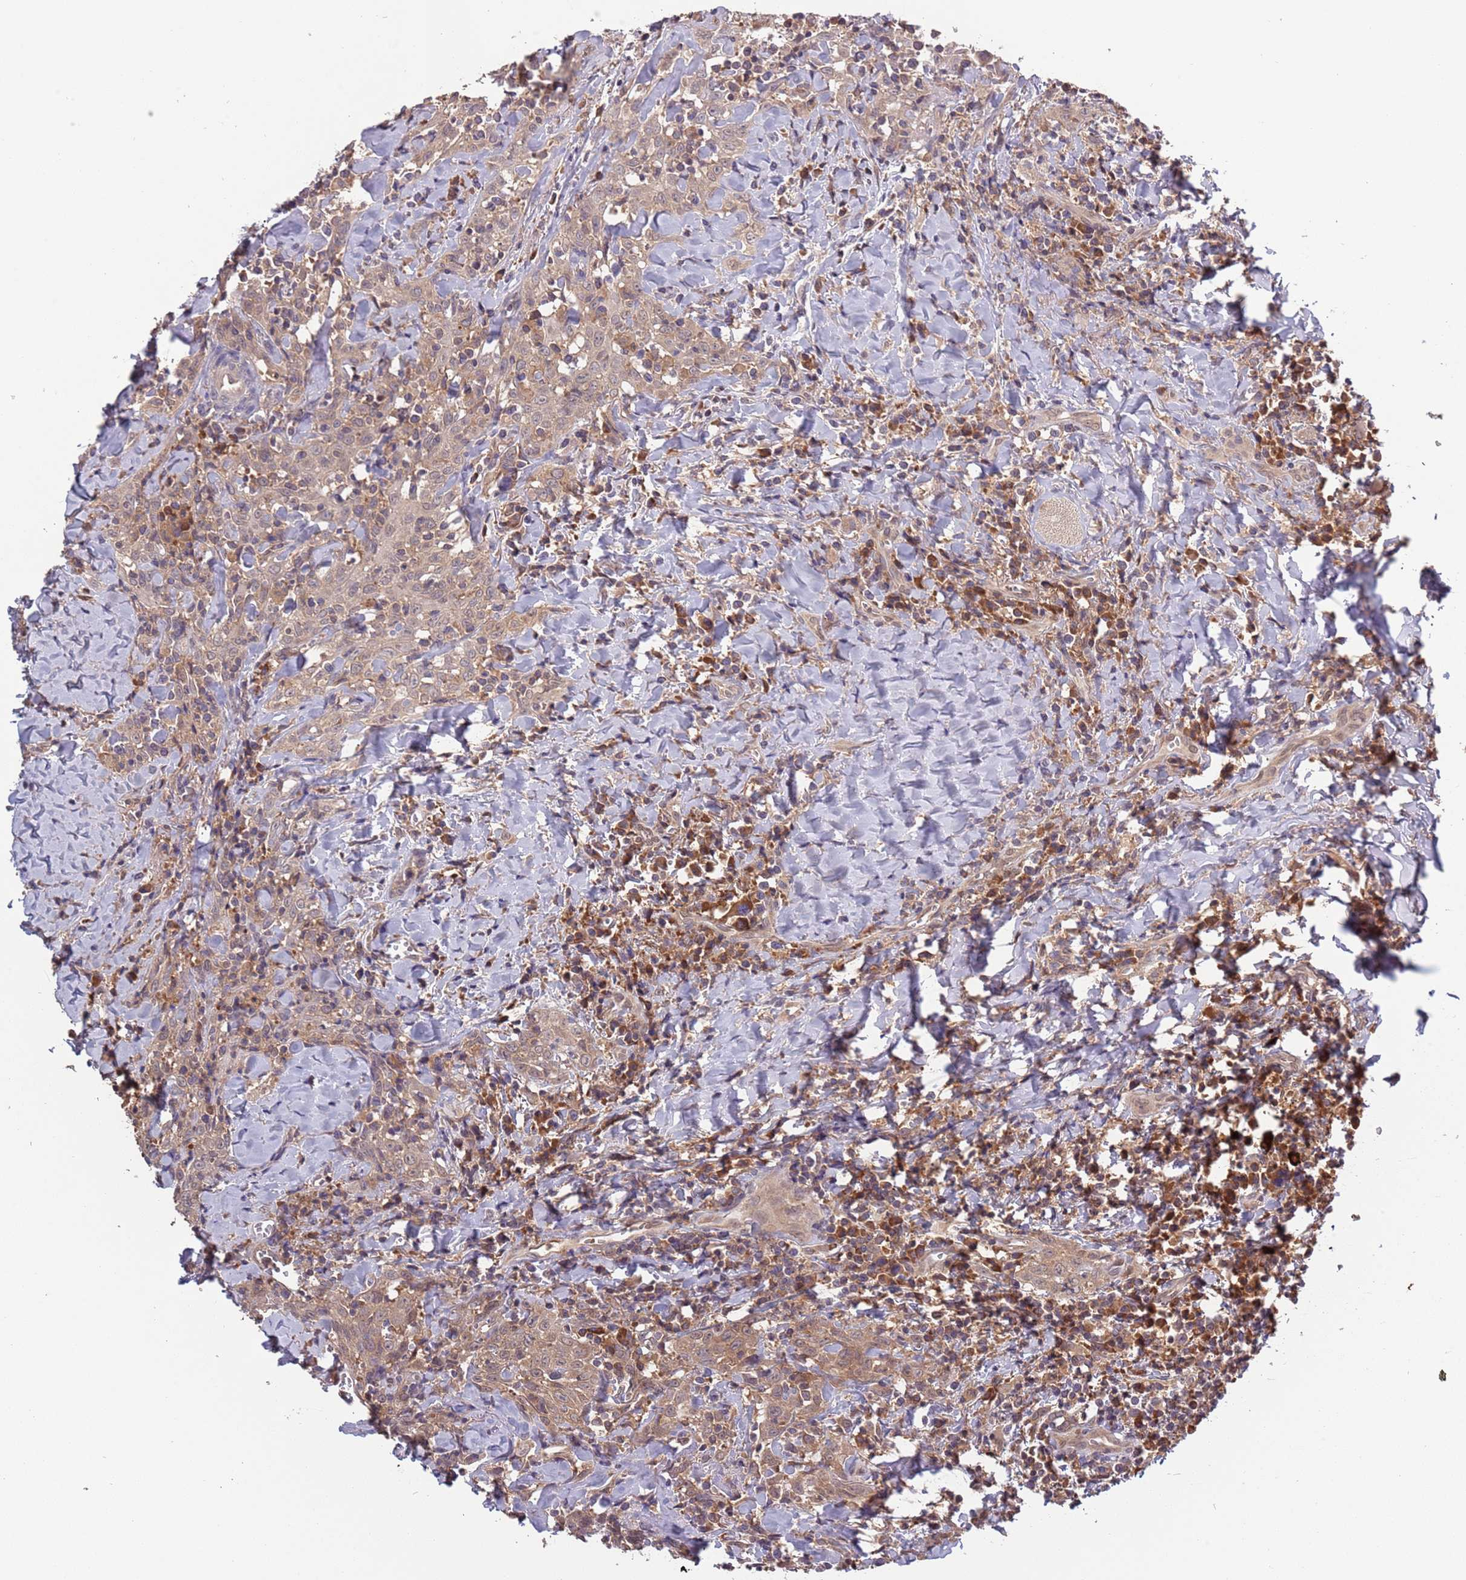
{"staining": {"intensity": "weak", "quantity": ">75%", "location": "cytoplasmic/membranous"}, "tissue": "head and neck cancer", "cell_type": "Tumor cells", "image_type": "cancer", "snomed": [{"axis": "morphology", "description": "Squamous cell carcinoma, NOS"}, {"axis": "topography", "description": "Head-Neck"}], "caption": "A high-resolution micrograph shows IHC staining of head and neck cancer, which shows weak cytoplasmic/membranous positivity in about >75% of tumor cells. The staining was performed using DAB (3,3'-diaminobenzidine), with brown indicating positive protein expression. Nuclei are stained blue with hematoxylin.", "gene": "USP32", "patient": {"sex": "female", "age": 70}}